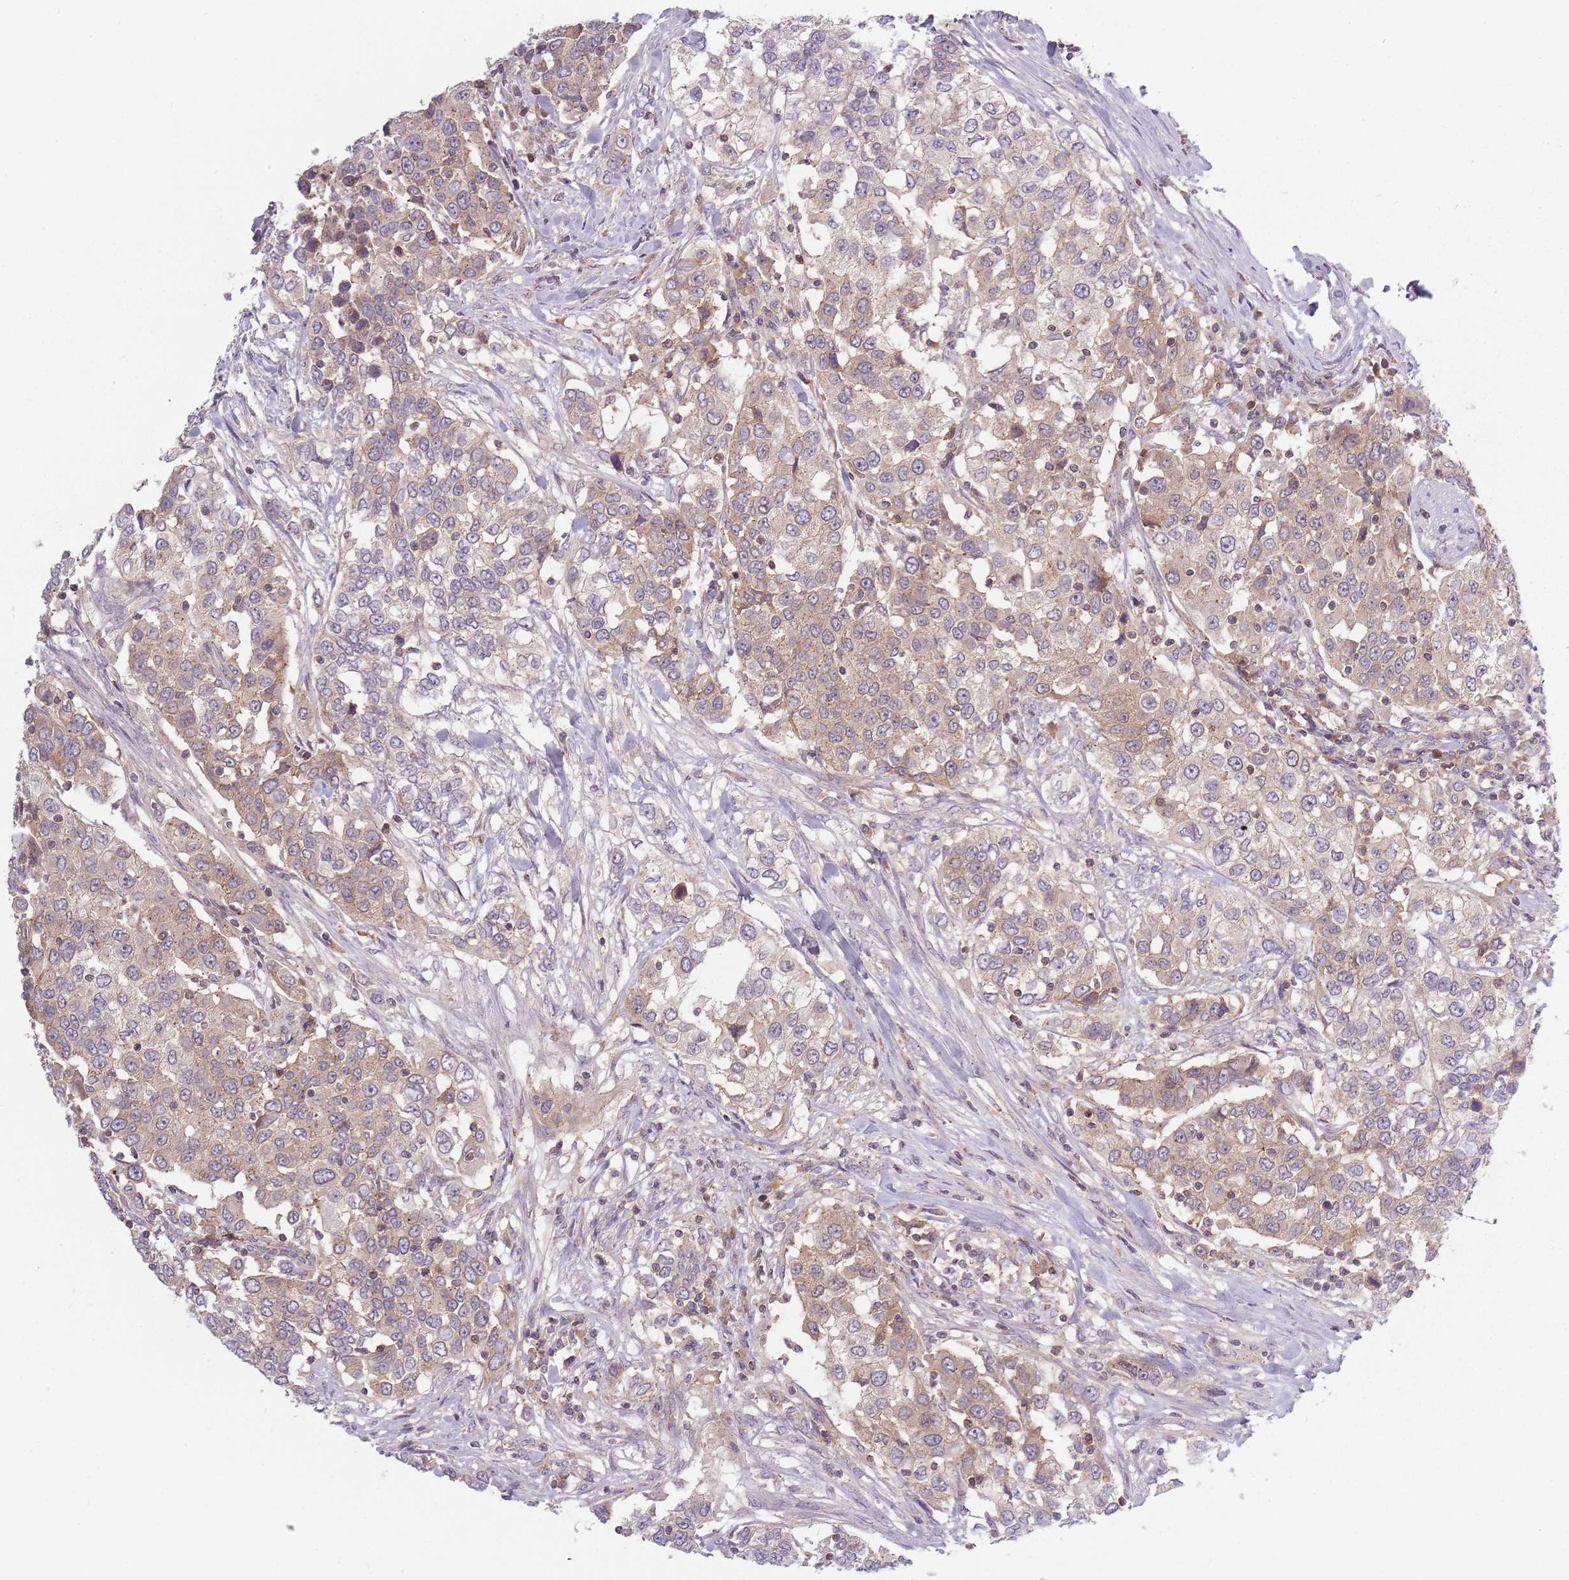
{"staining": {"intensity": "weak", "quantity": "25%-75%", "location": "cytoplasmic/membranous"}, "tissue": "urothelial cancer", "cell_type": "Tumor cells", "image_type": "cancer", "snomed": [{"axis": "morphology", "description": "Urothelial carcinoma, High grade"}, {"axis": "topography", "description": "Urinary bladder"}], "caption": "A low amount of weak cytoplasmic/membranous positivity is appreciated in about 25%-75% of tumor cells in urothelial cancer tissue. Nuclei are stained in blue.", "gene": "ASB13", "patient": {"sex": "female", "age": 80}}